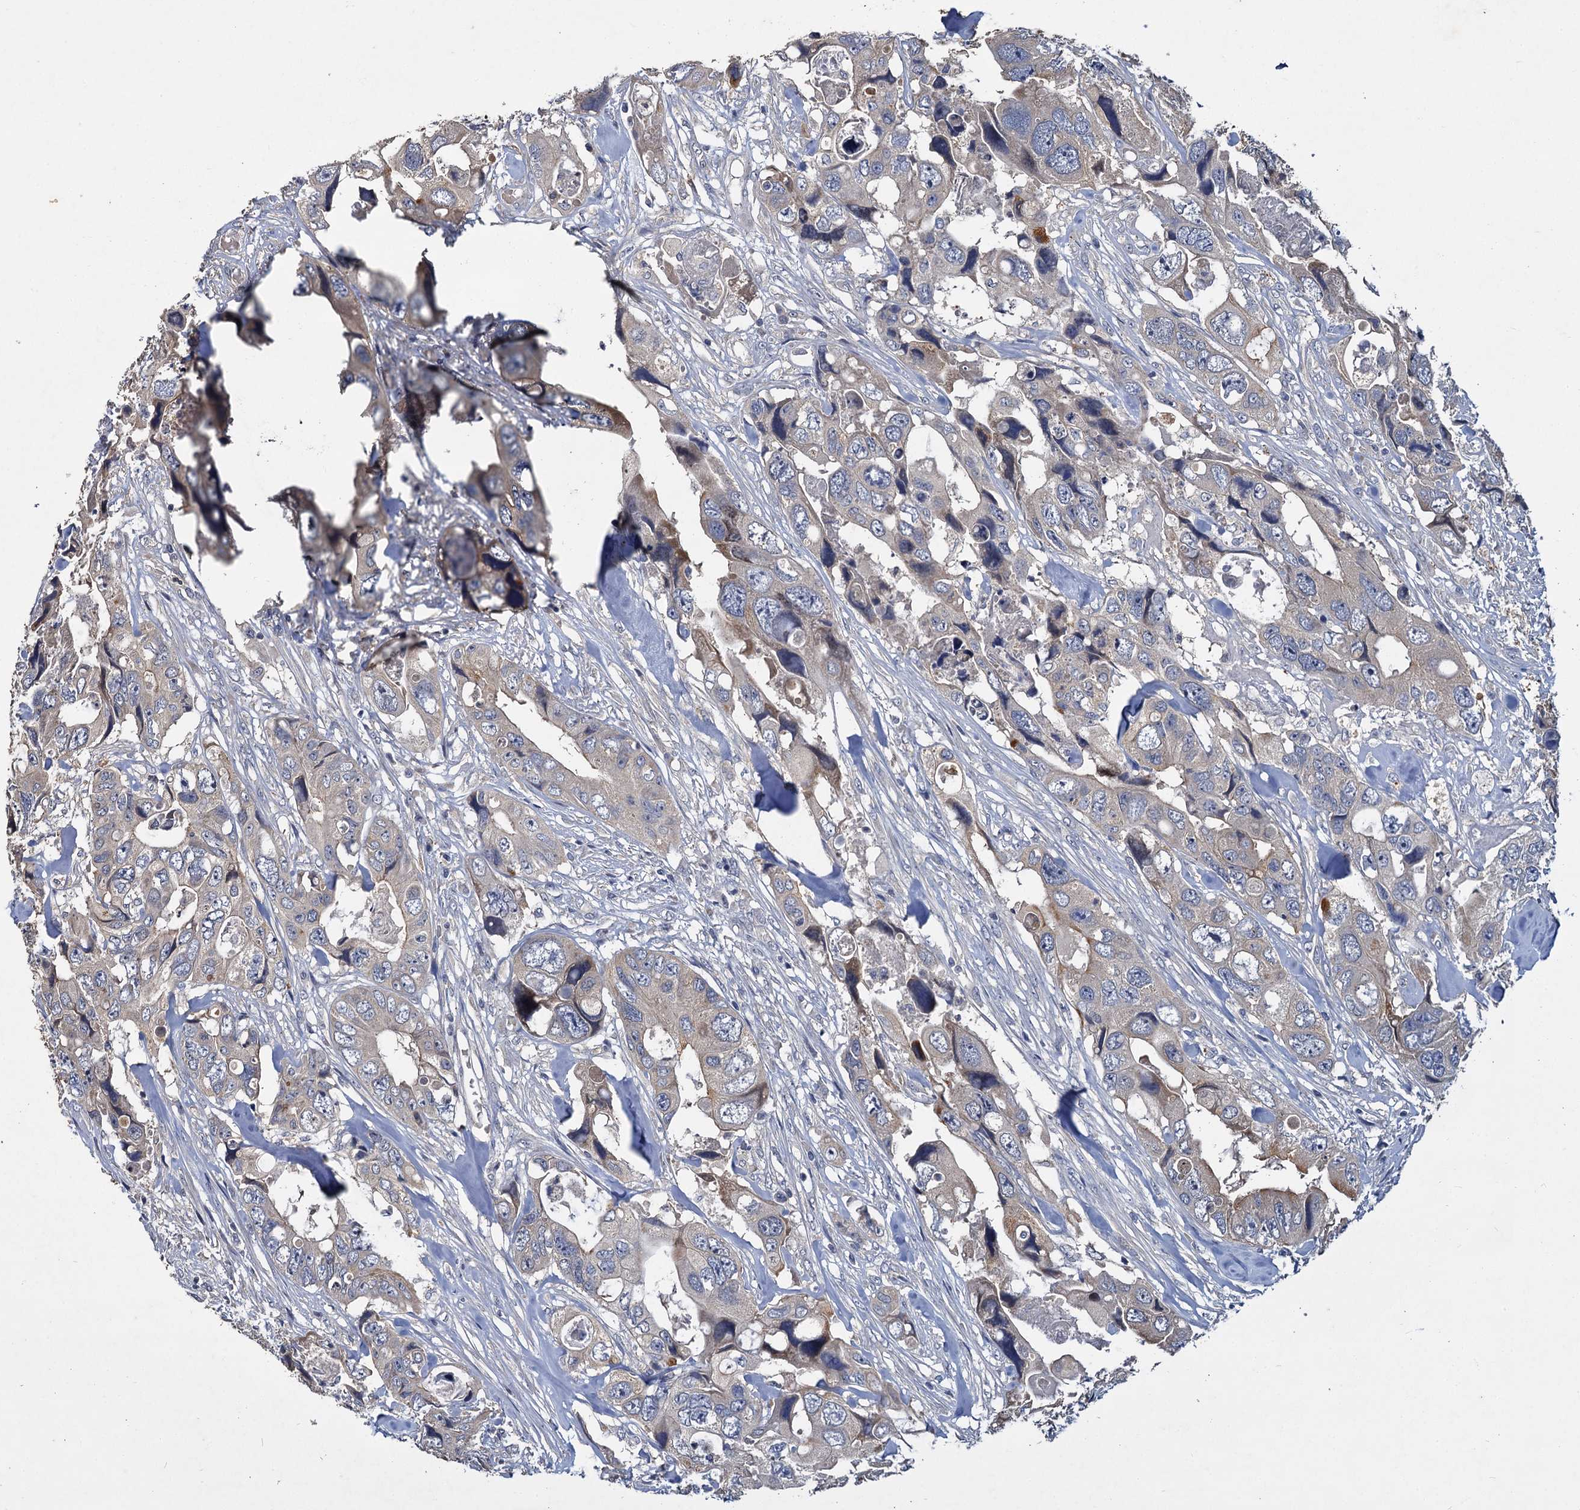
{"staining": {"intensity": "weak", "quantity": "<25%", "location": "cytoplasmic/membranous"}, "tissue": "colorectal cancer", "cell_type": "Tumor cells", "image_type": "cancer", "snomed": [{"axis": "morphology", "description": "Adenocarcinoma, NOS"}, {"axis": "topography", "description": "Rectum"}], "caption": "Colorectal cancer (adenocarcinoma) stained for a protein using immunohistochemistry reveals no staining tumor cells.", "gene": "ATP9A", "patient": {"sex": "male", "age": 57}}